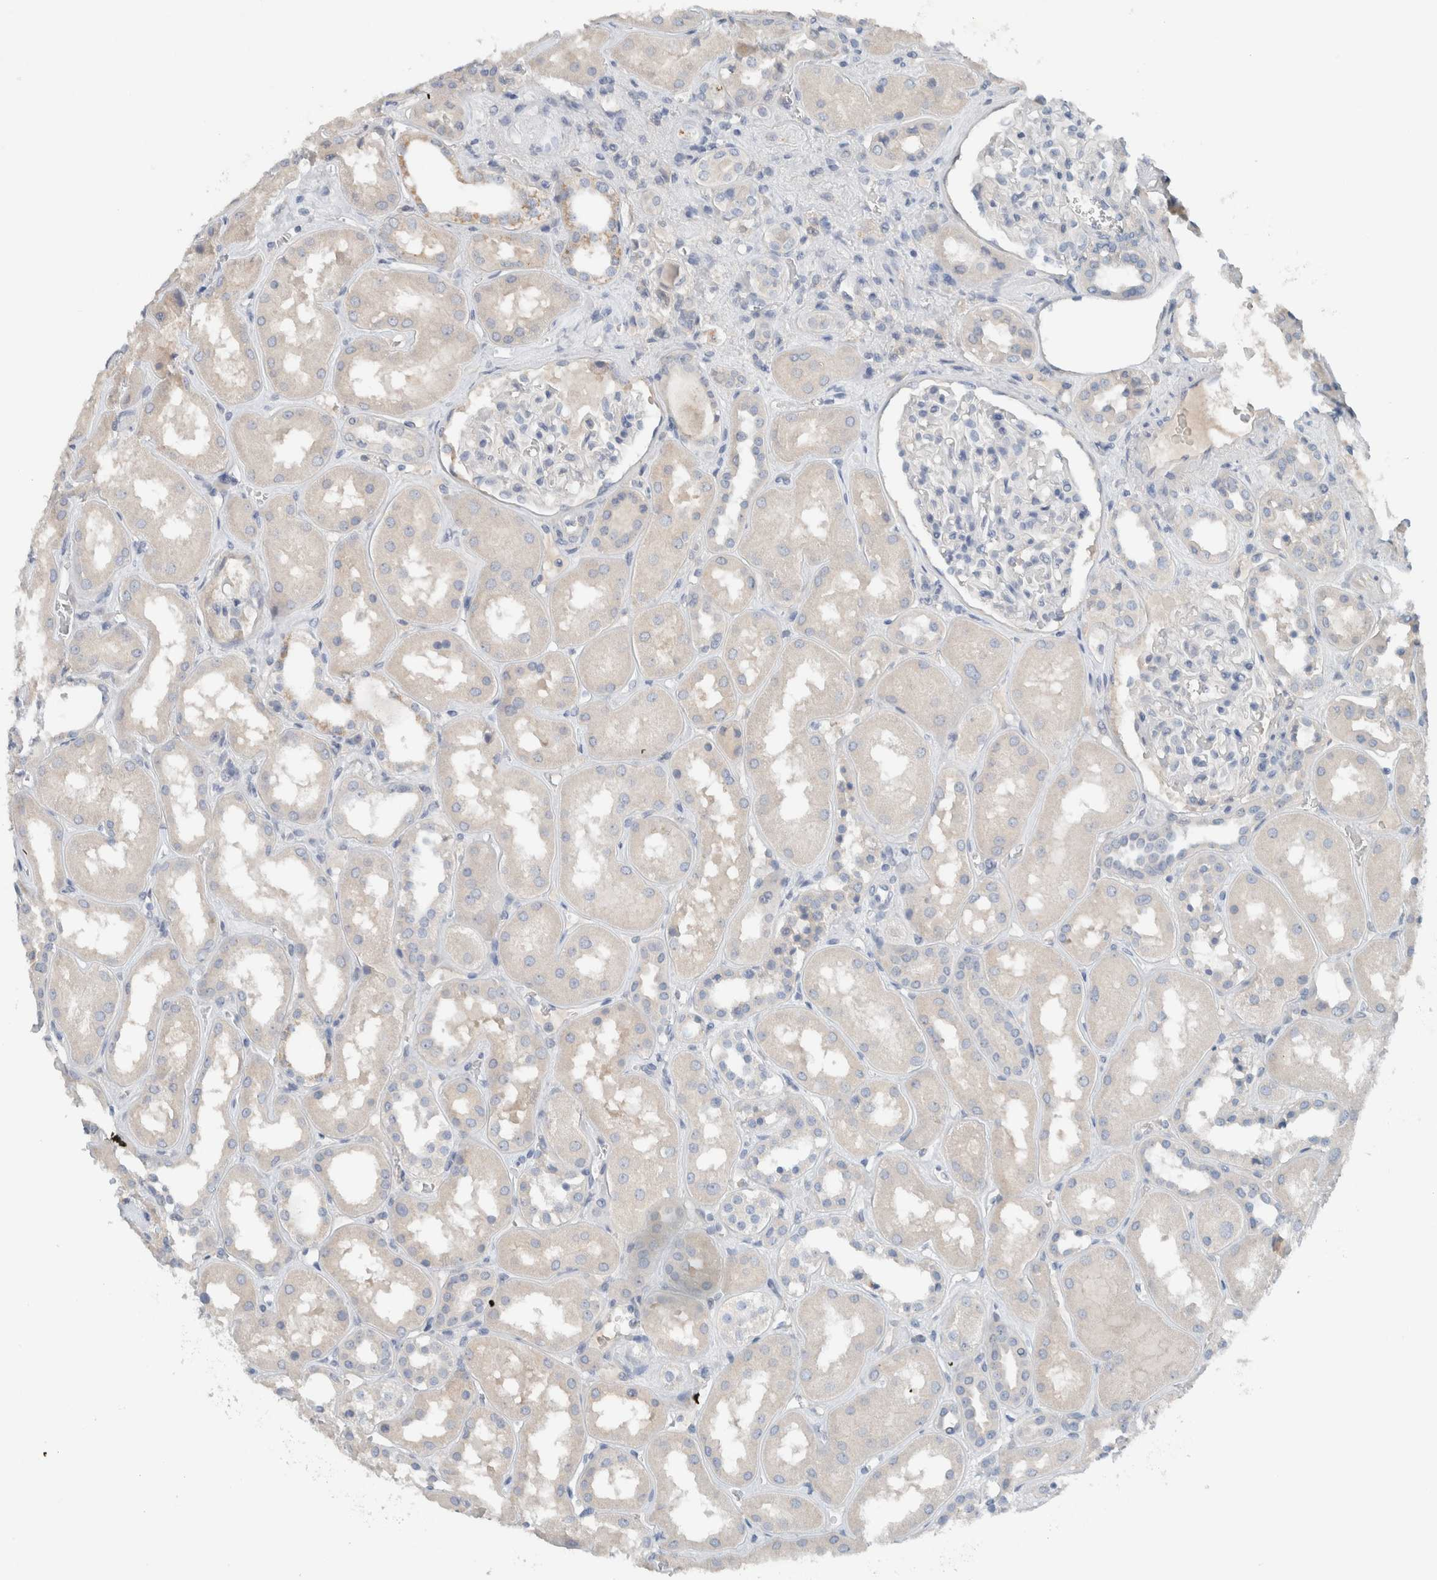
{"staining": {"intensity": "negative", "quantity": "none", "location": "none"}, "tissue": "kidney", "cell_type": "Cells in glomeruli", "image_type": "normal", "snomed": [{"axis": "morphology", "description": "Normal tissue, NOS"}, {"axis": "topography", "description": "Kidney"}], "caption": "IHC photomicrograph of normal kidney: human kidney stained with DAB (3,3'-diaminobenzidine) shows no significant protein staining in cells in glomeruli.", "gene": "DUOX1", "patient": {"sex": "male", "age": 70}}